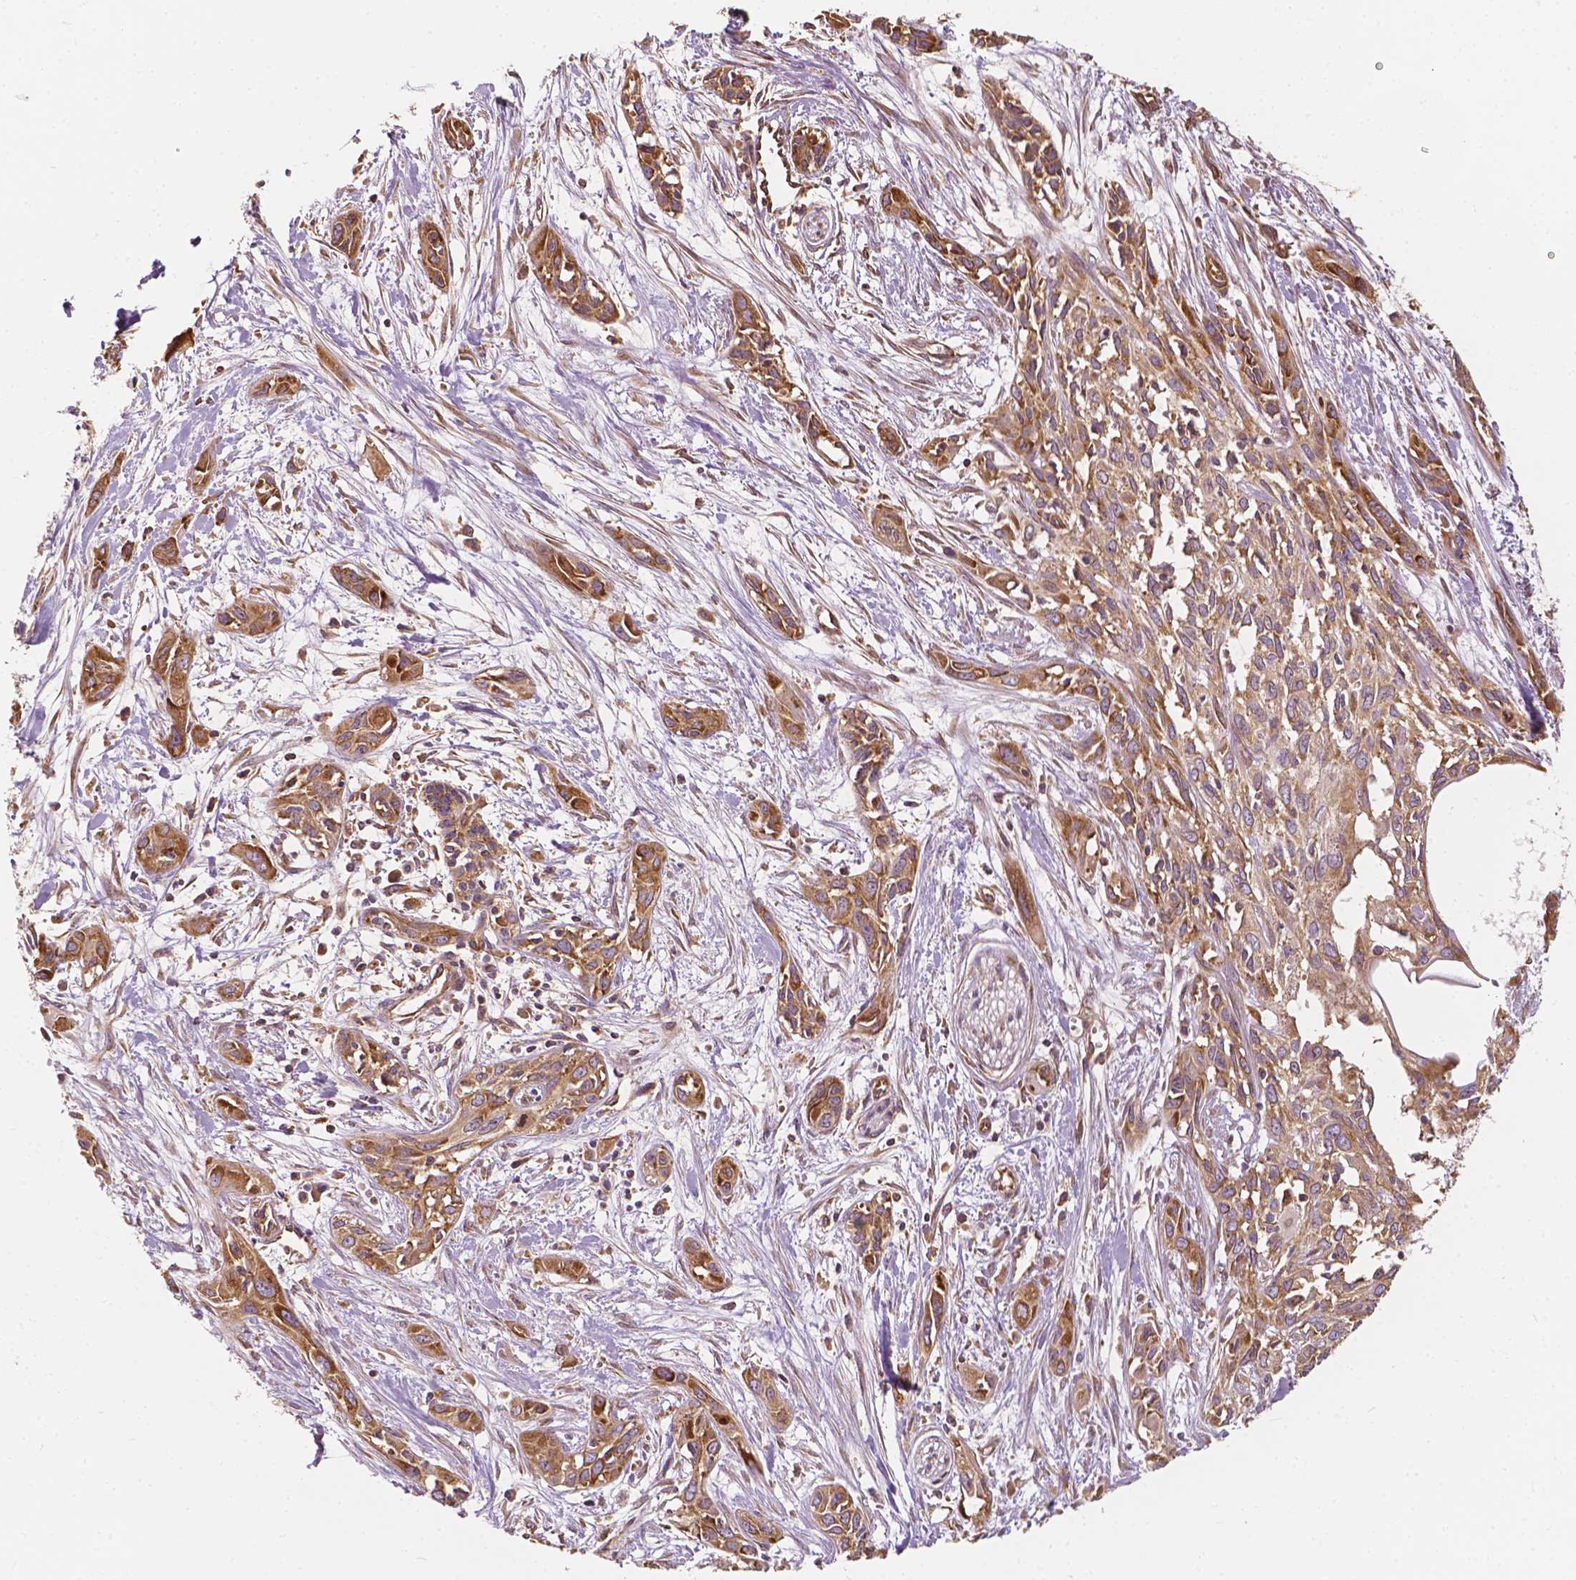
{"staining": {"intensity": "moderate", "quantity": ">75%", "location": "cytoplasmic/membranous"}, "tissue": "pancreatic cancer", "cell_type": "Tumor cells", "image_type": "cancer", "snomed": [{"axis": "morphology", "description": "Adenocarcinoma, NOS"}, {"axis": "topography", "description": "Pancreas"}], "caption": "High-power microscopy captured an immunohistochemistry (IHC) photomicrograph of pancreatic cancer, revealing moderate cytoplasmic/membranous positivity in approximately >75% of tumor cells.", "gene": "G3BP1", "patient": {"sex": "female", "age": 55}}